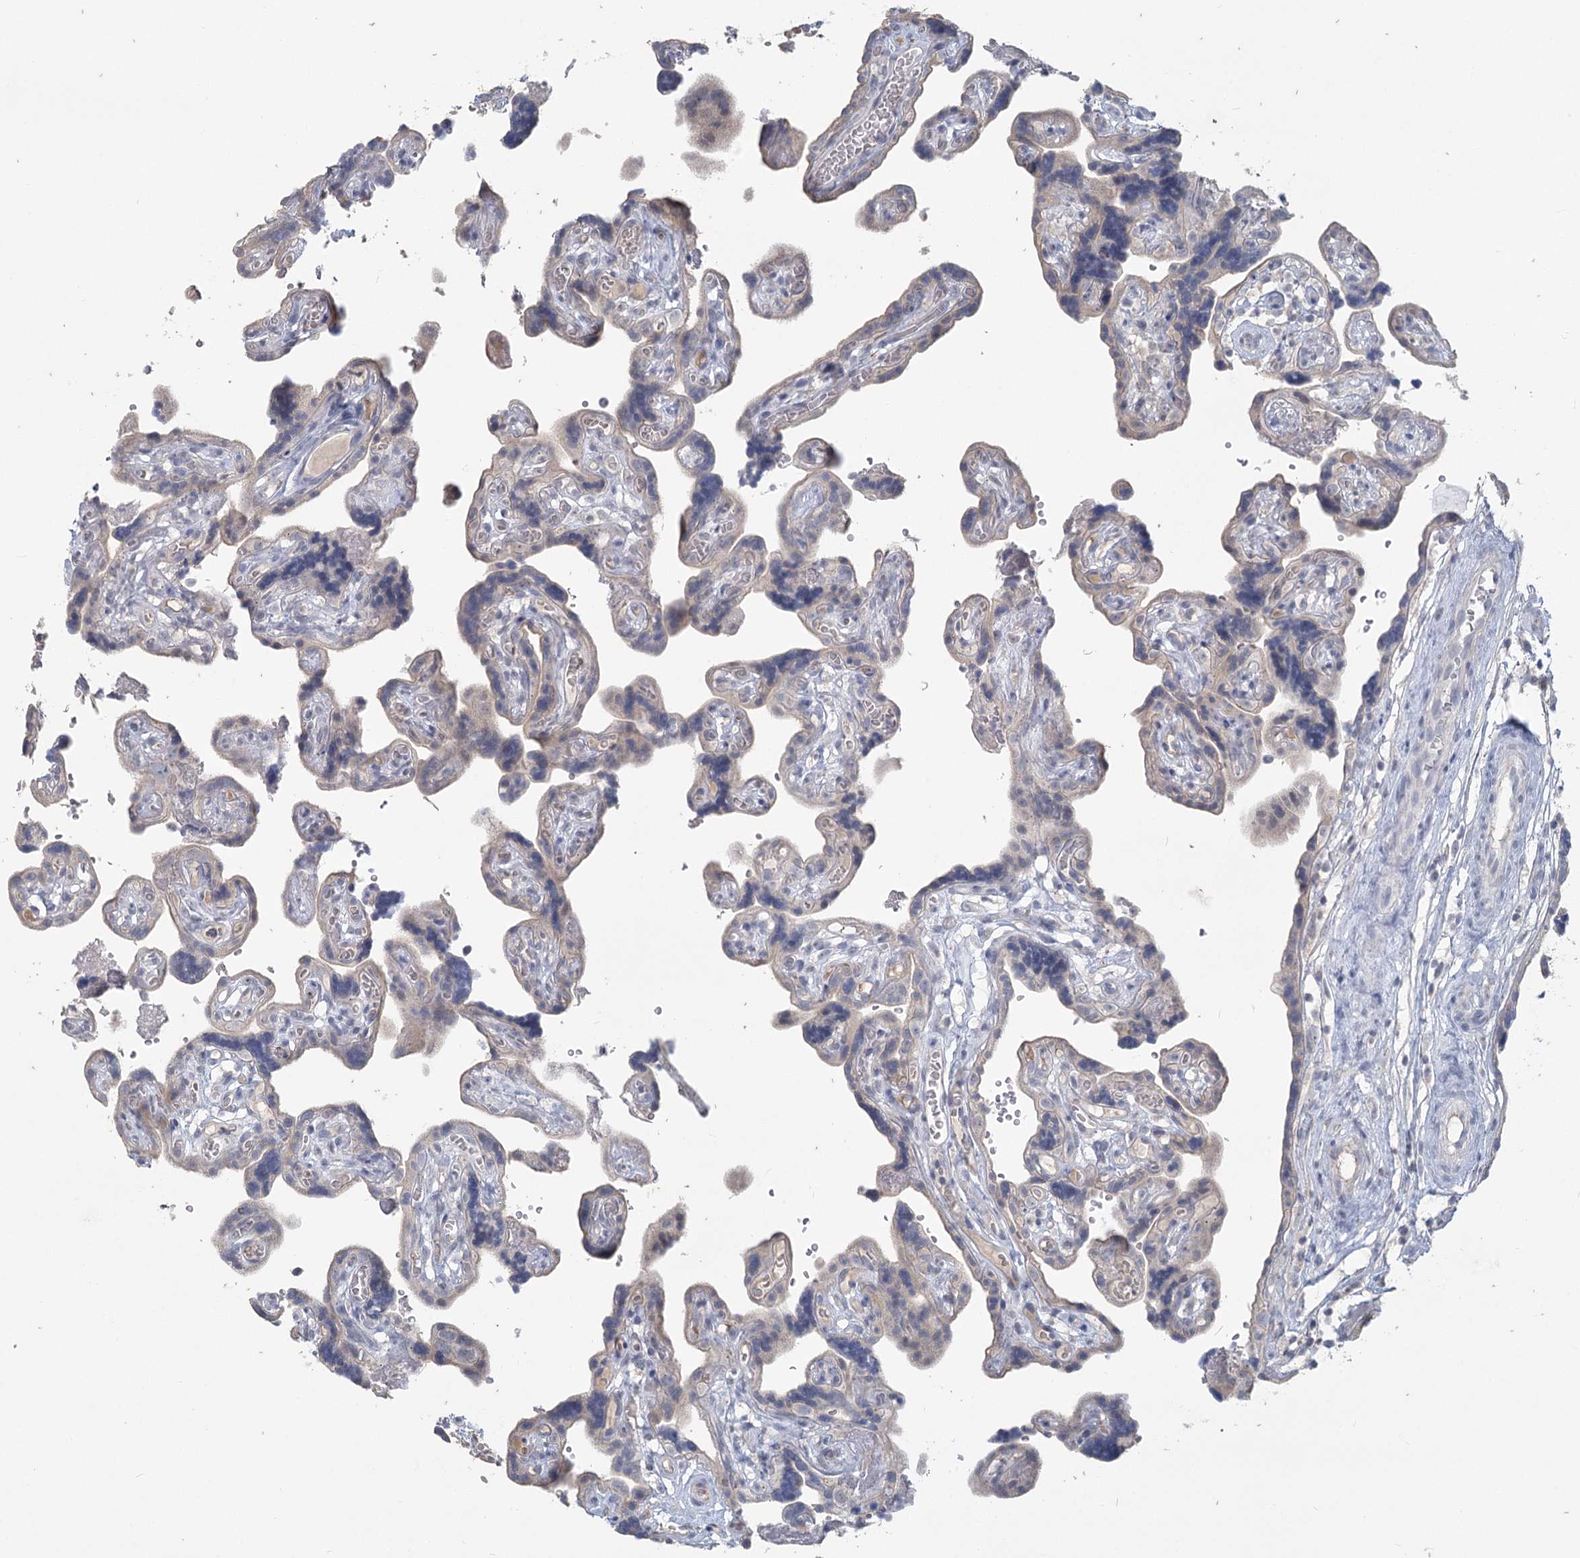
{"staining": {"intensity": "negative", "quantity": "none", "location": "none"}, "tissue": "placenta", "cell_type": "Decidual cells", "image_type": "normal", "snomed": [{"axis": "morphology", "description": "Normal tissue, NOS"}, {"axis": "topography", "description": "Placenta"}], "caption": "The image displays no significant positivity in decidual cells of placenta. Nuclei are stained in blue.", "gene": "SLC9A3", "patient": {"sex": "female", "age": 30}}